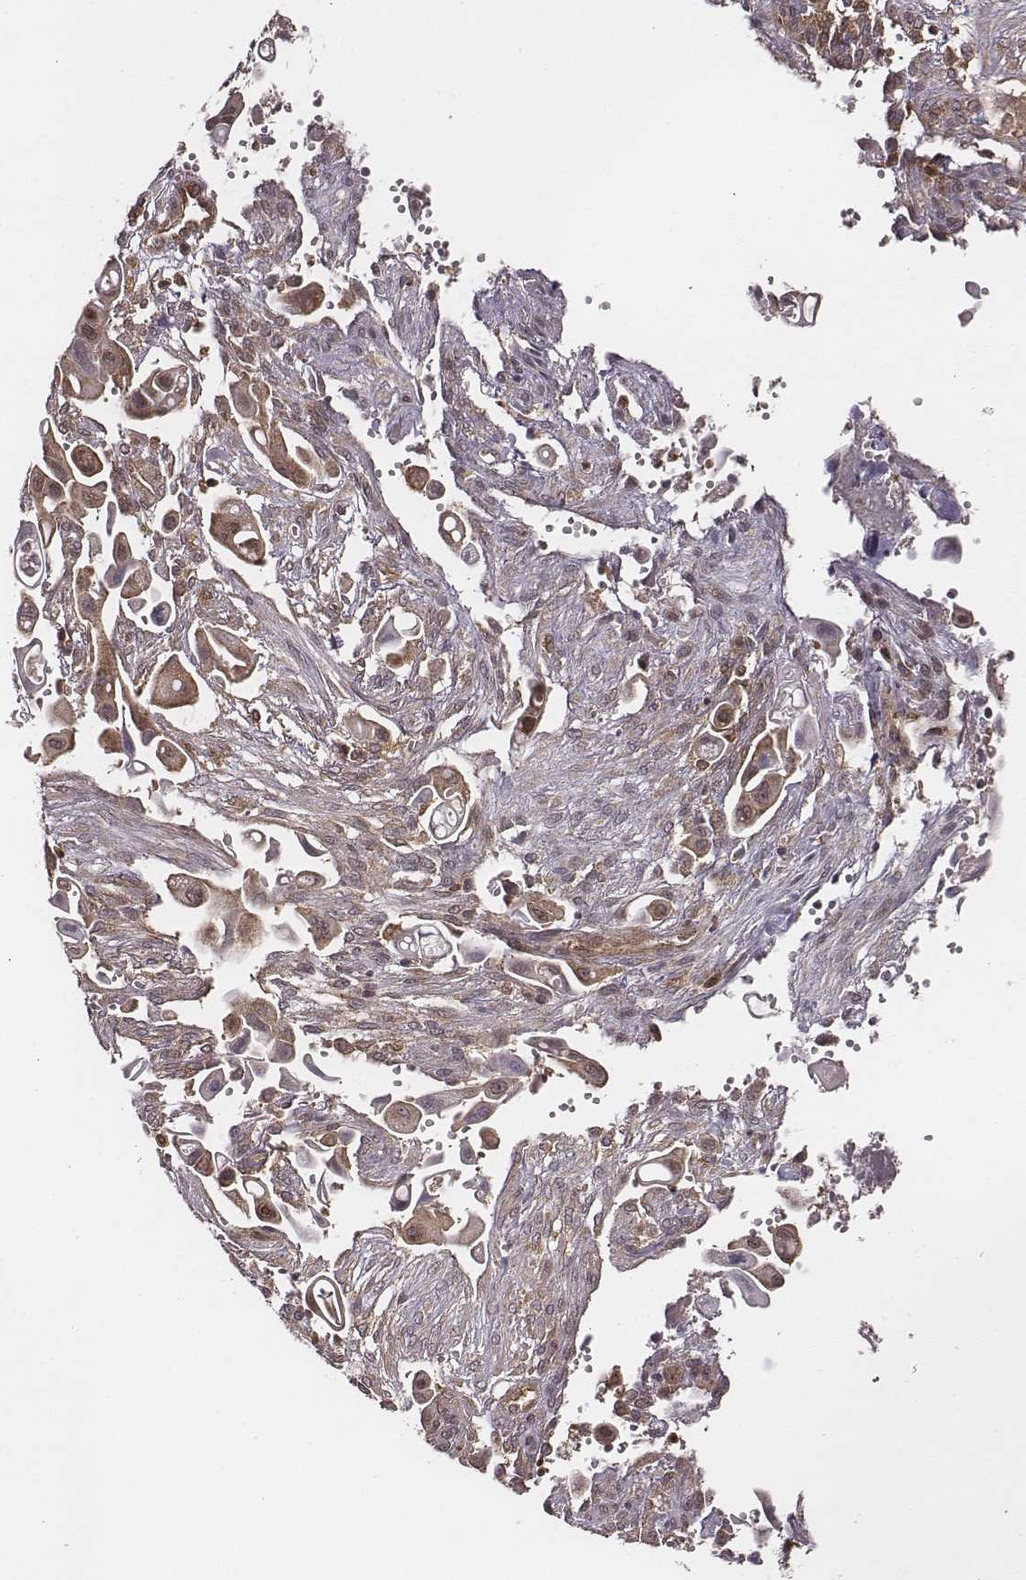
{"staining": {"intensity": "moderate", "quantity": ">75%", "location": "cytoplasmic/membranous"}, "tissue": "pancreatic cancer", "cell_type": "Tumor cells", "image_type": "cancer", "snomed": [{"axis": "morphology", "description": "Adenocarcinoma, NOS"}, {"axis": "topography", "description": "Pancreas"}], "caption": "This is an image of IHC staining of pancreatic cancer (adenocarcinoma), which shows moderate staining in the cytoplasmic/membranous of tumor cells.", "gene": "VPS26A", "patient": {"sex": "male", "age": 50}}